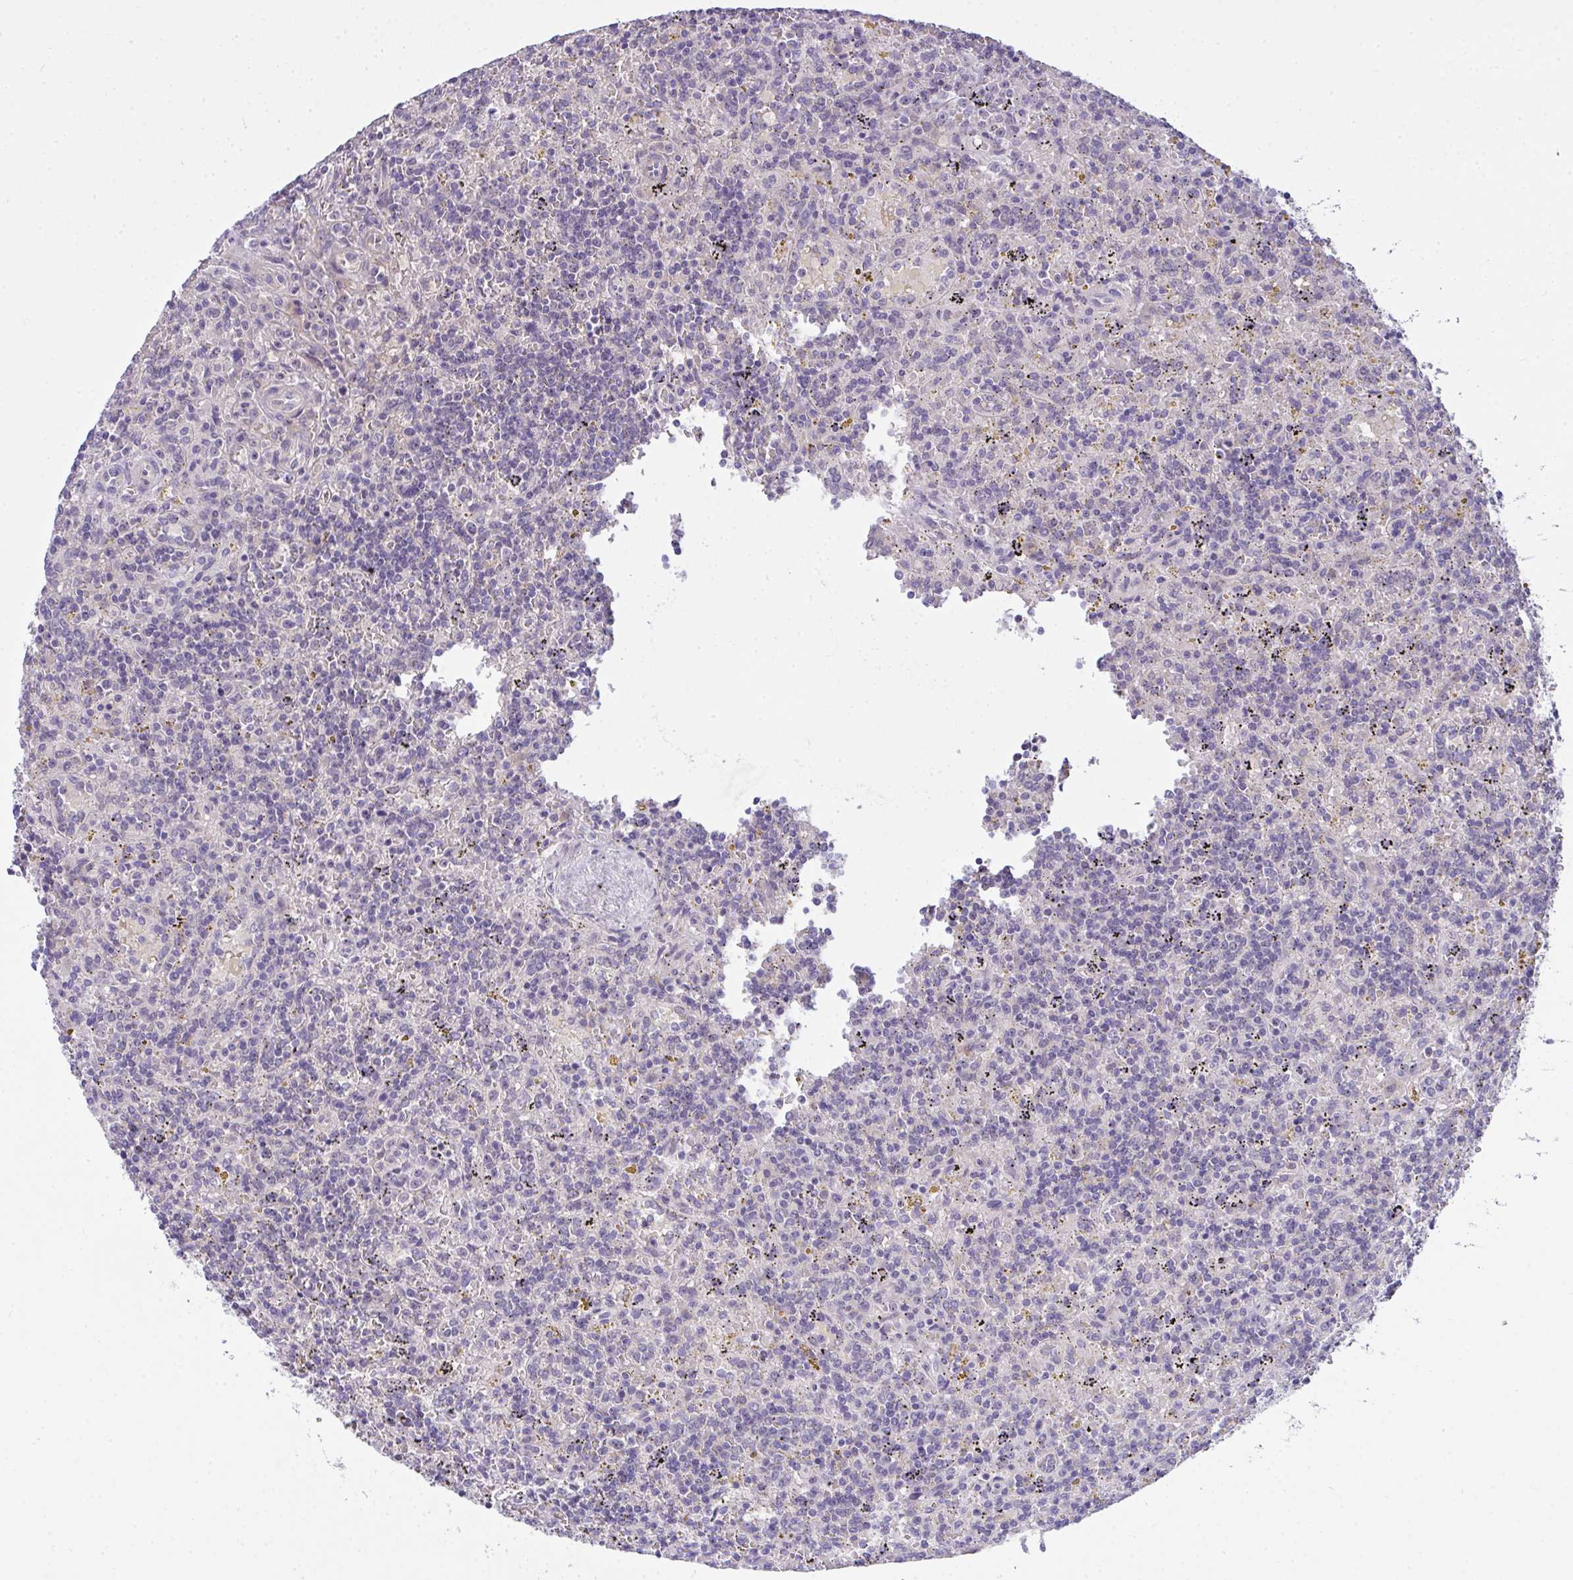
{"staining": {"intensity": "negative", "quantity": "none", "location": "none"}, "tissue": "lymphoma", "cell_type": "Tumor cells", "image_type": "cancer", "snomed": [{"axis": "morphology", "description": "Malignant lymphoma, non-Hodgkin's type, Low grade"}, {"axis": "topography", "description": "Spleen"}], "caption": "The IHC histopathology image has no significant staining in tumor cells of malignant lymphoma, non-Hodgkin's type (low-grade) tissue. (DAB (3,3'-diaminobenzidine) IHC, high magnification).", "gene": "NT5C1A", "patient": {"sex": "male", "age": 67}}